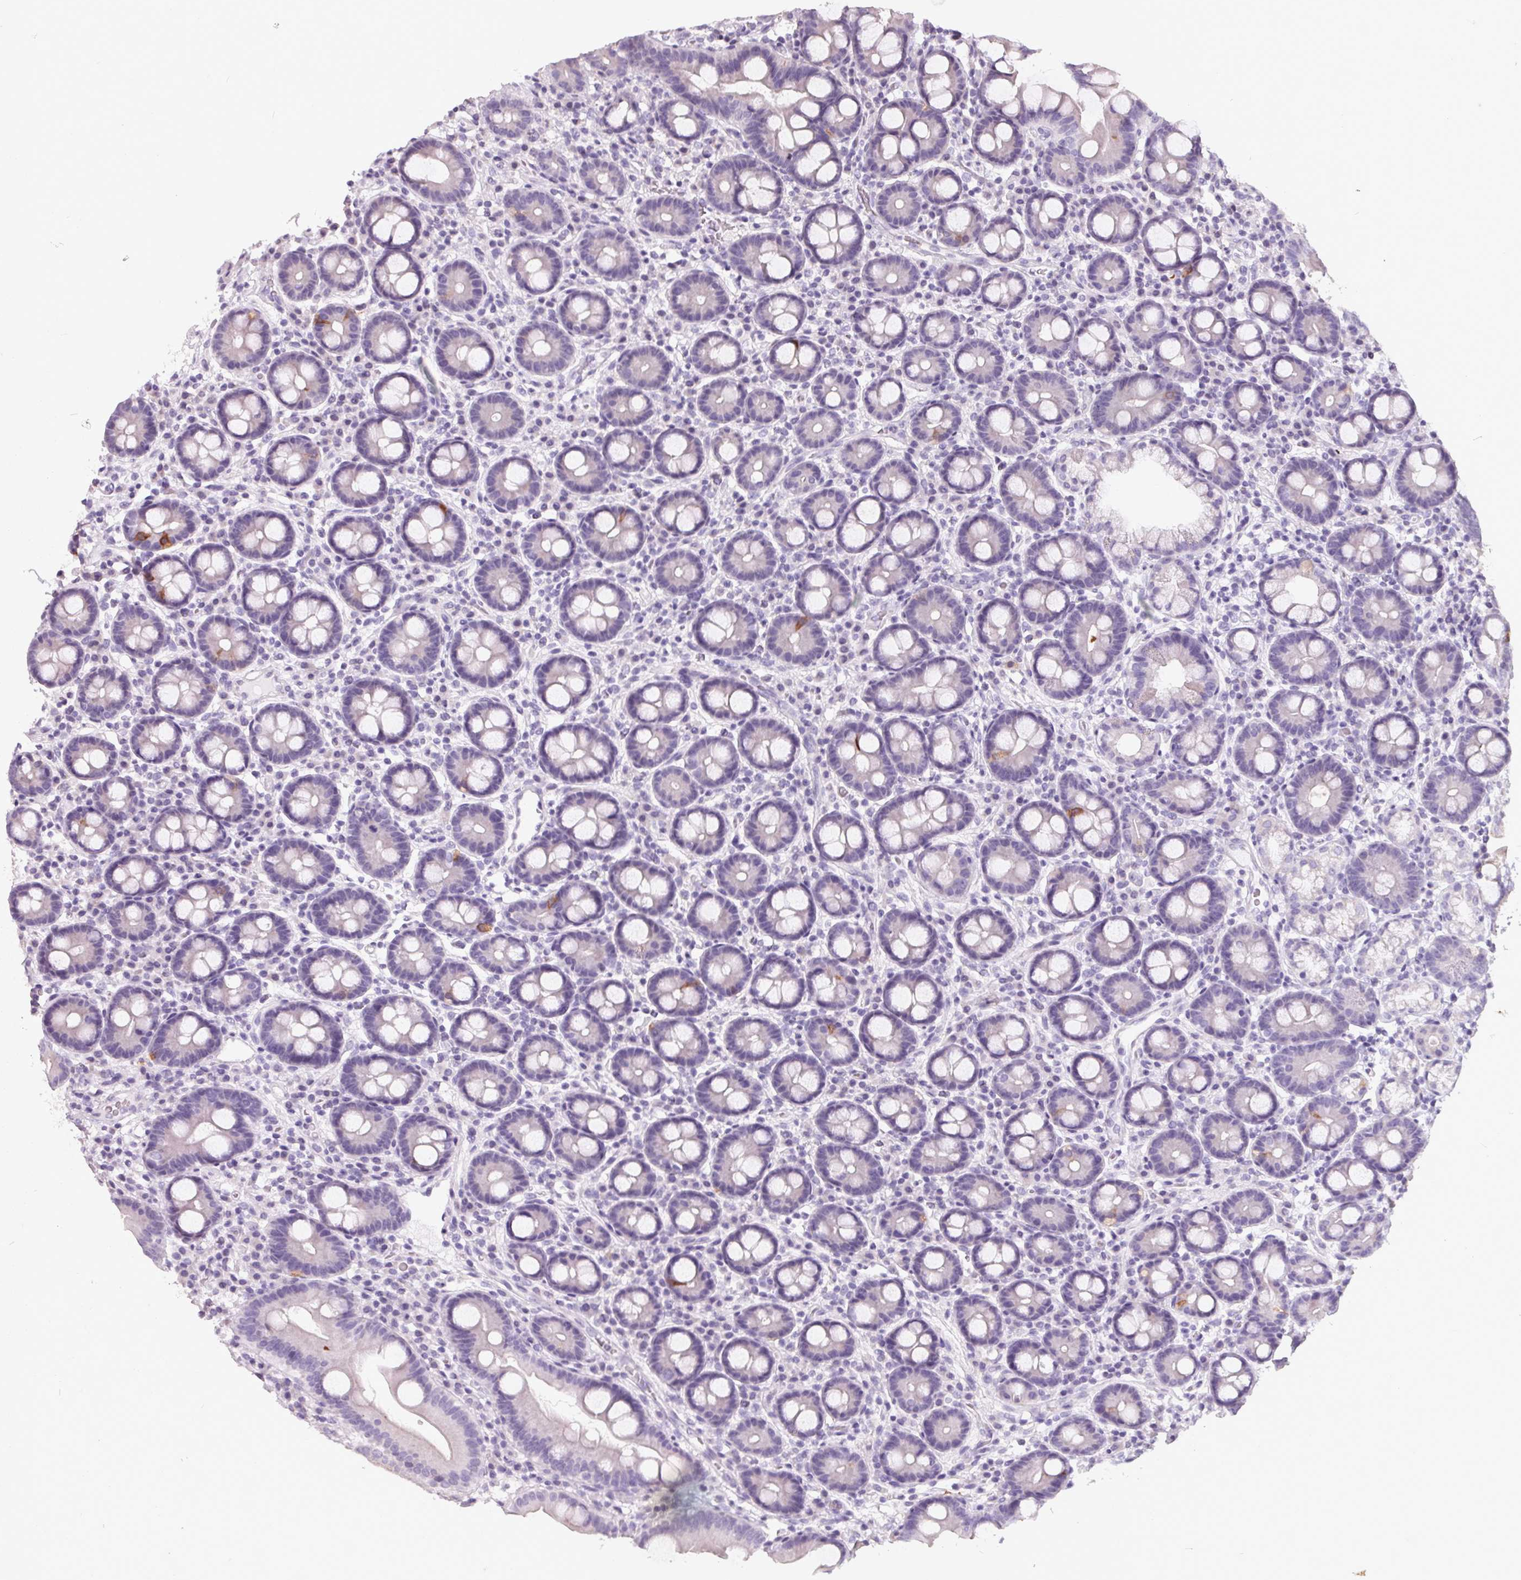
{"staining": {"intensity": "moderate", "quantity": "<25%", "location": "cytoplasmic/membranous"}, "tissue": "duodenum", "cell_type": "Glandular cells", "image_type": "normal", "snomed": [{"axis": "morphology", "description": "Normal tissue, NOS"}, {"axis": "topography", "description": "Pancreas"}, {"axis": "topography", "description": "Duodenum"}], "caption": "Immunohistochemistry histopathology image of benign duodenum: duodenum stained using immunohistochemistry (IHC) demonstrates low levels of moderate protein expression localized specifically in the cytoplasmic/membranous of glandular cells, appearing as a cytoplasmic/membranous brown color.", "gene": "FTCD", "patient": {"sex": "male", "age": 59}}